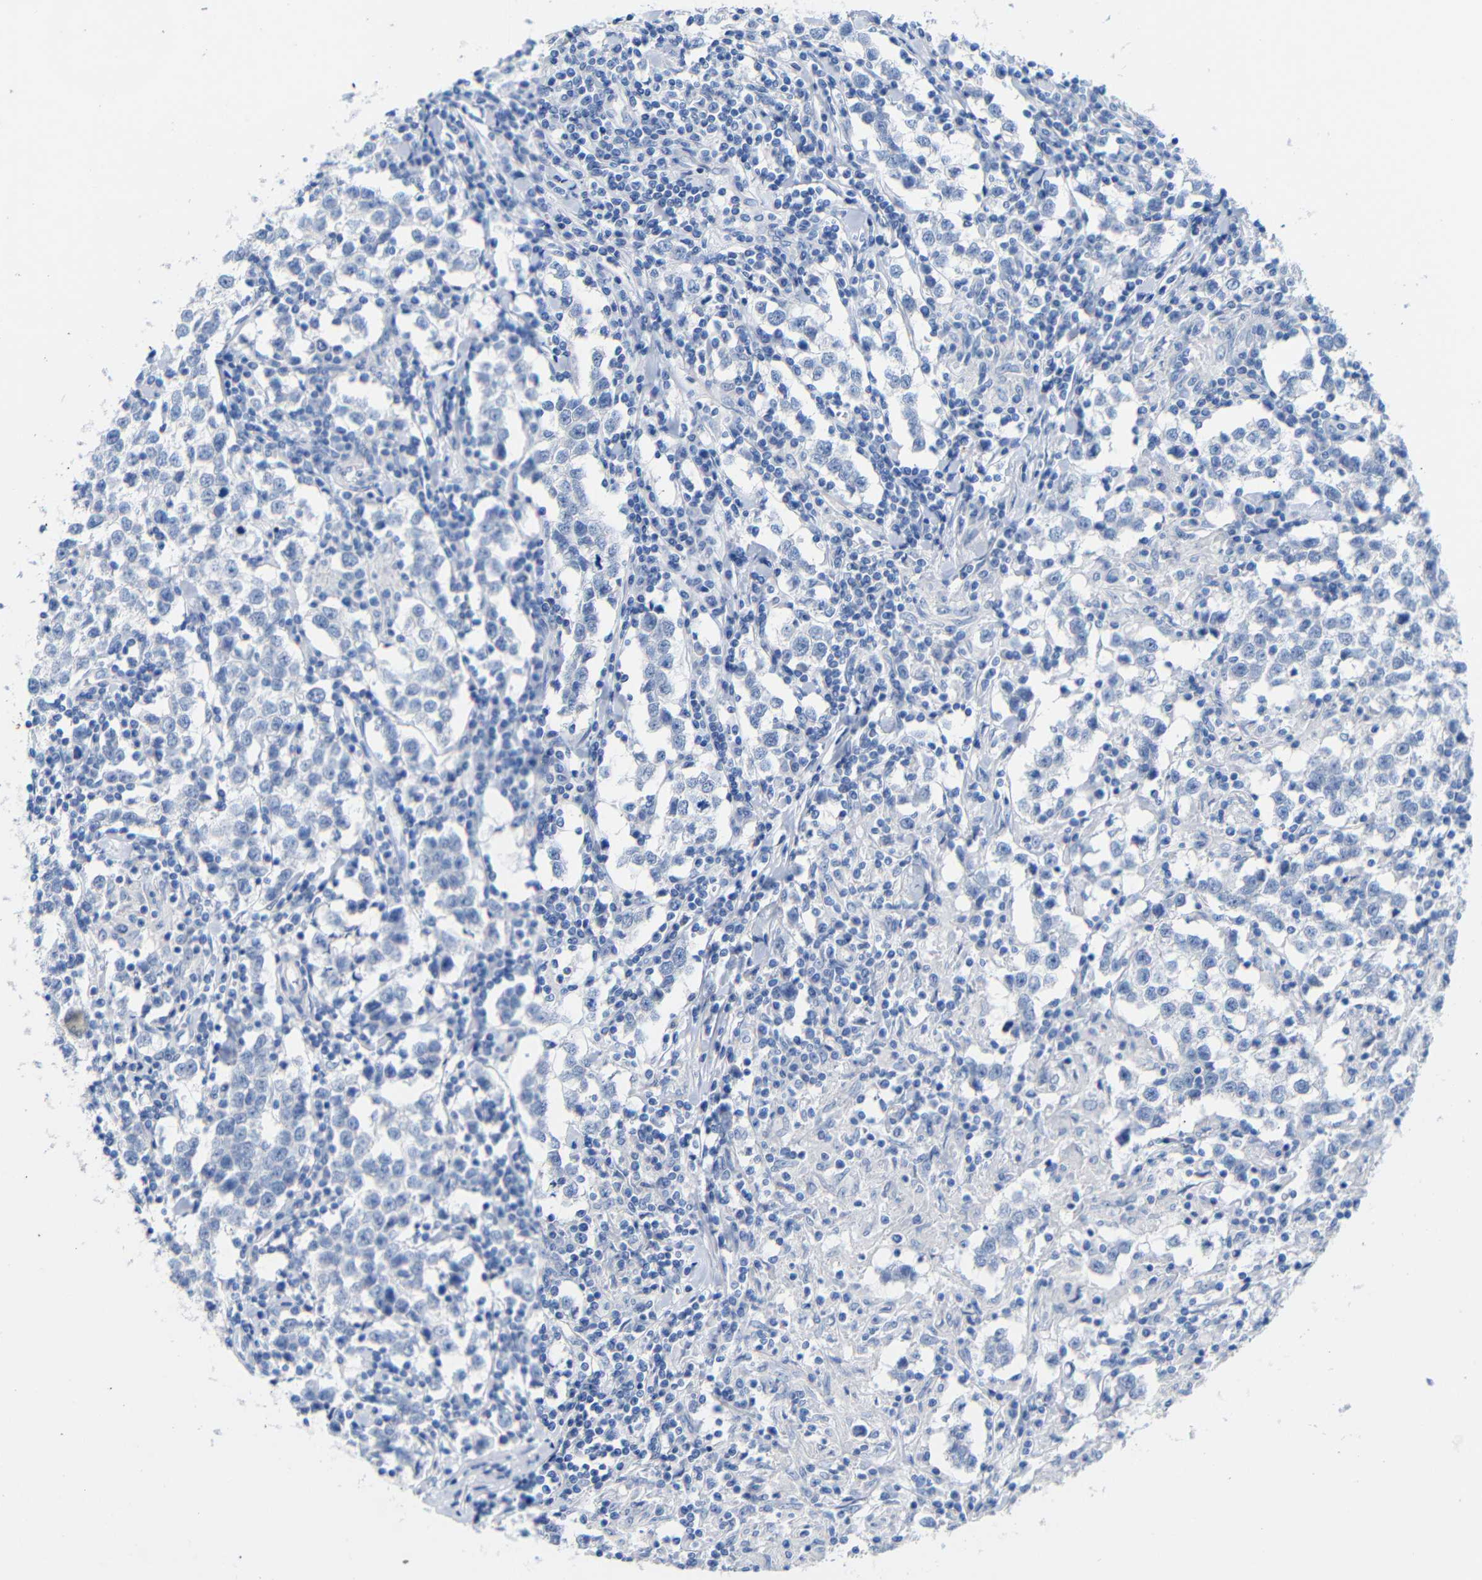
{"staining": {"intensity": "negative", "quantity": "none", "location": "none"}, "tissue": "testis cancer", "cell_type": "Tumor cells", "image_type": "cancer", "snomed": [{"axis": "morphology", "description": "Seminoma, NOS"}, {"axis": "morphology", "description": "Carcinoma, Embryonal, NOS"}, {"axis": "topography", "description": "Testis"}], "caption": "A photomicrograph of human testis cancer is negative for staining in tumor cells.", "gene": "CGNL1", "patient": {"sex": "male", "age": 36}}